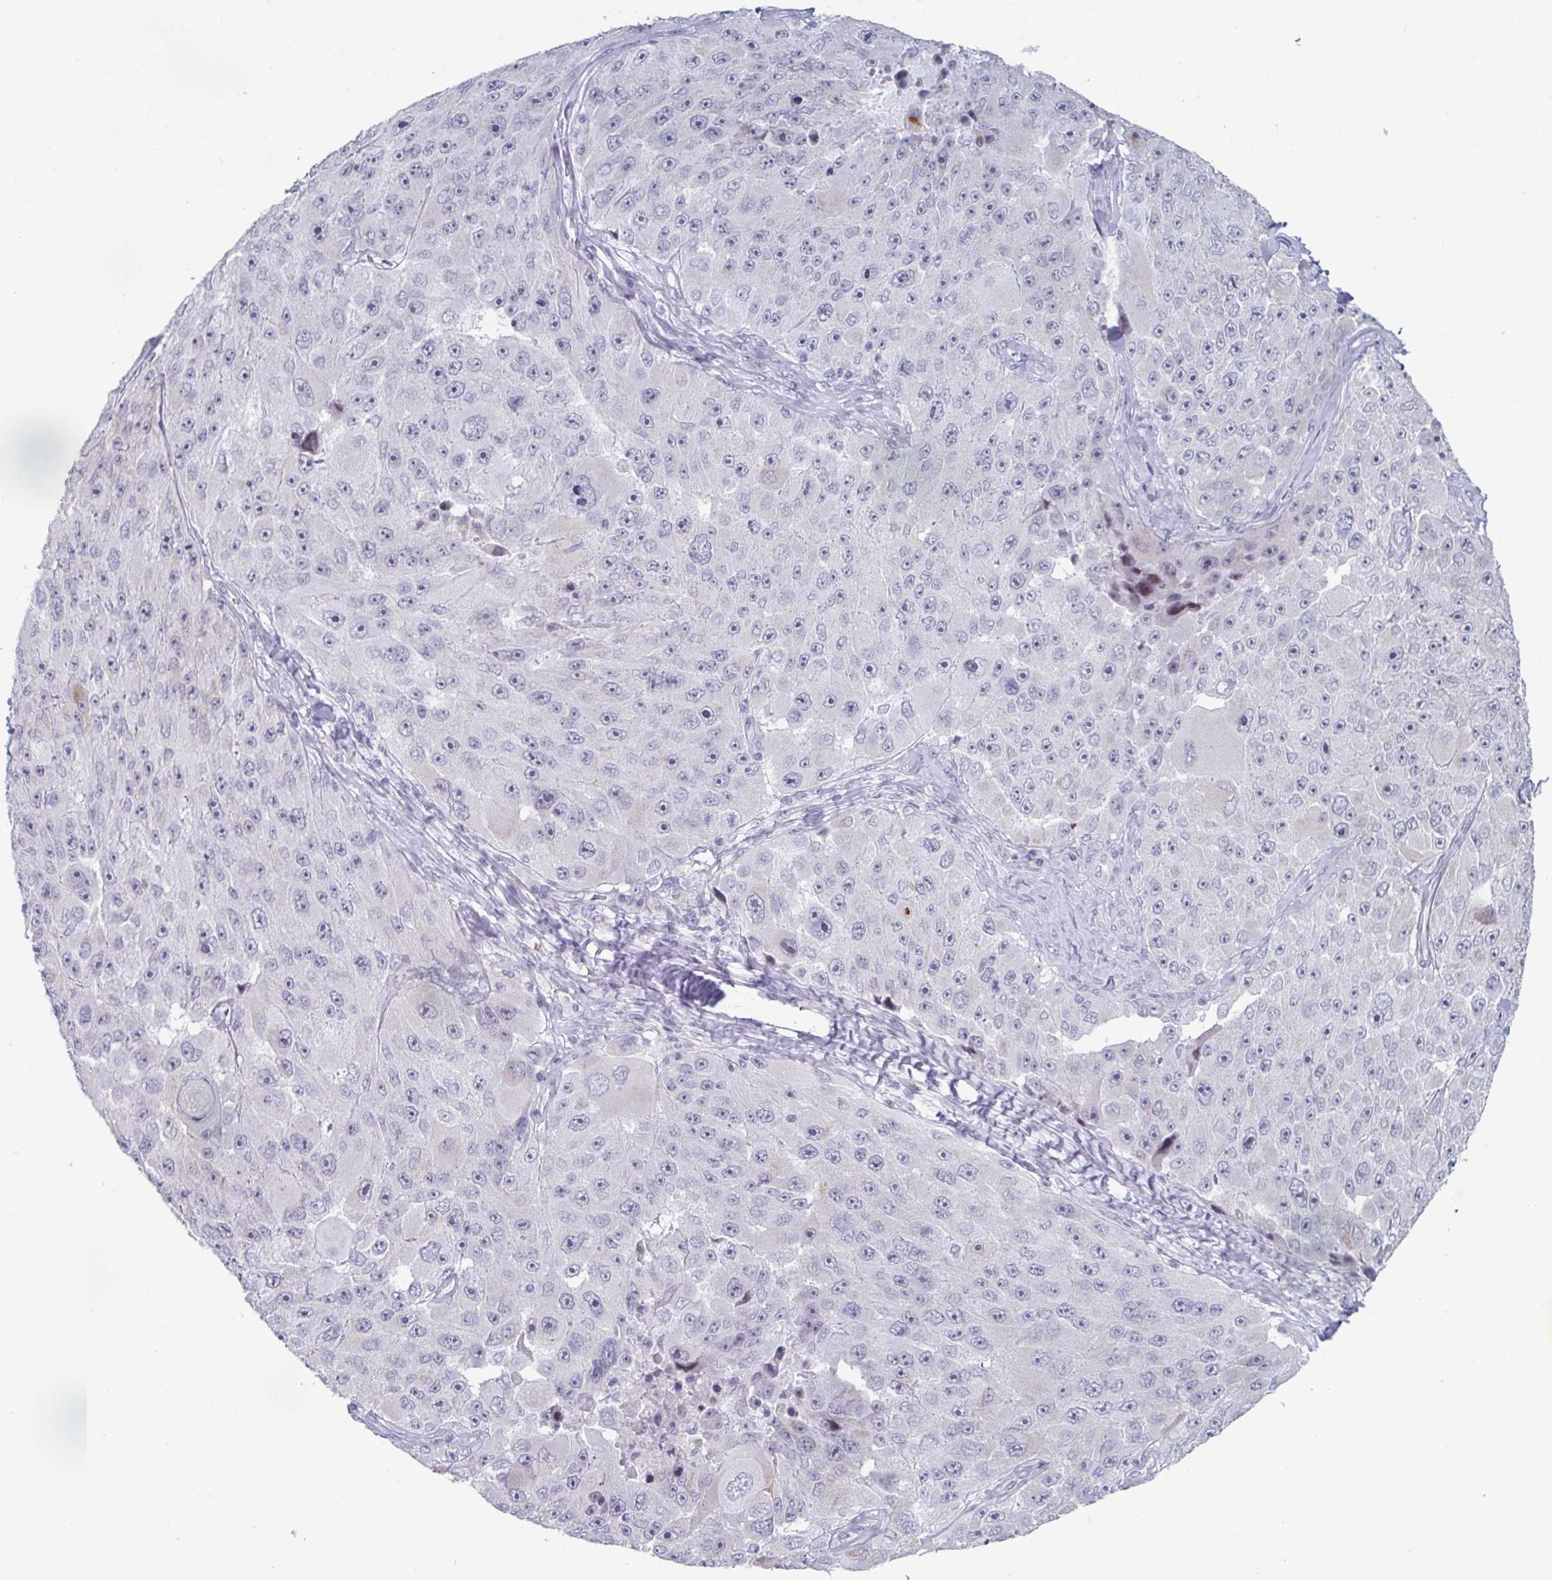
{"staining": {"intensity": "negative", "quantity": "none", "location": "none"}, "tissue": "melanoma", "cell_type": "Tumor cells", "image_type": "cancer", "snomed": [{"axis": "morphology", "description": "Malignant melanoma, Metastatic site"}, {"axis": "topography", "description": "Lymph node"}], "caption": "Tumor cells show no significant expression in melanoma.", "gene": "VSIG10L", "patient": {"sex": "male", "age": 62}}